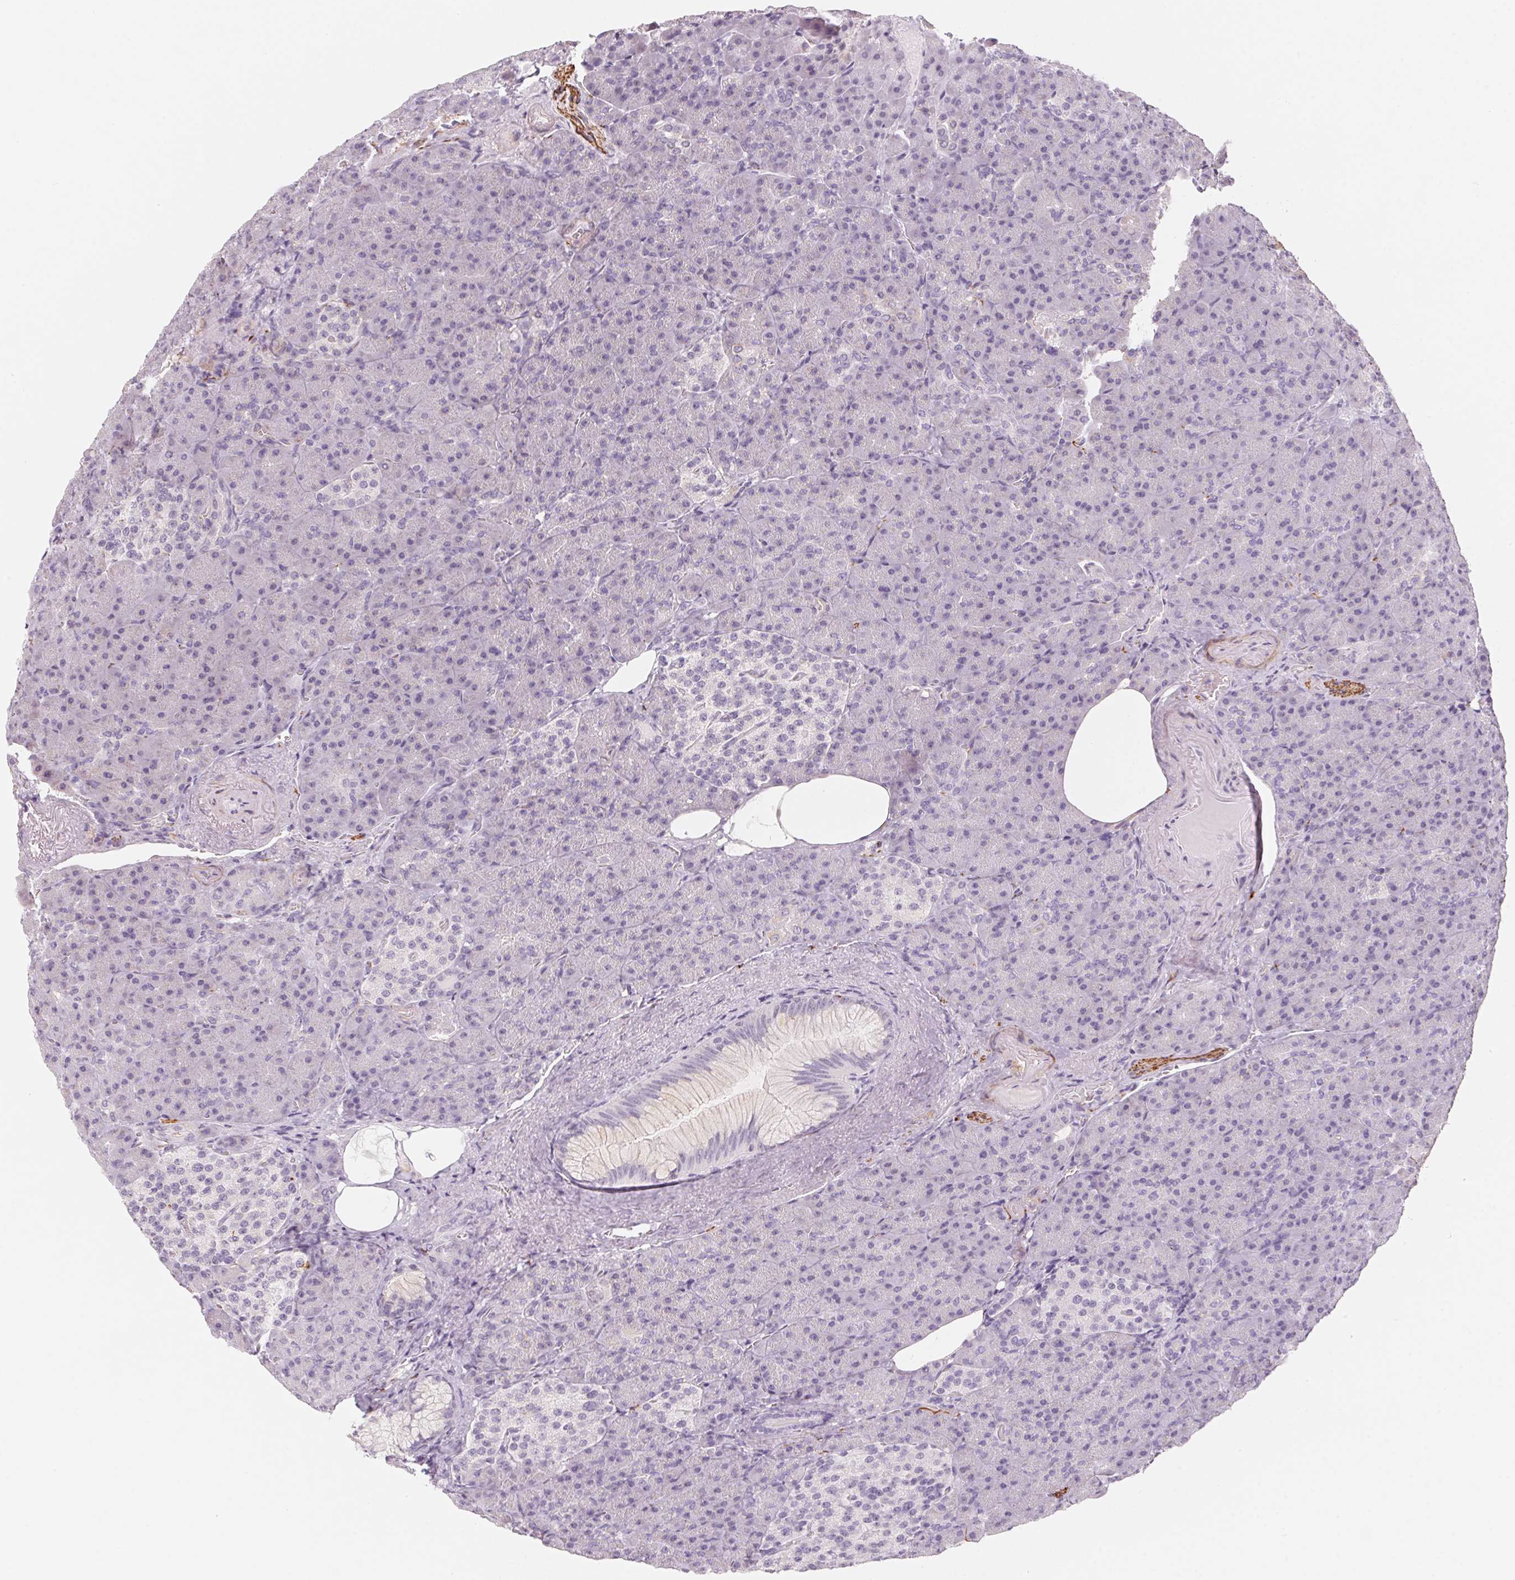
{"staining": {"intensity": "negative", "quantity": "none", "location": "none"}, "tissue": "pancreas", "cell_type": "Exocrine glandular cells", "image_type": "normal", "snomed": [{"axis": "morphology", "description": "Normal tissue, NOS"}, {"axis": "topography", "description": "Pancreas"}], "caption": "Immunohistochemical staining of benign pancreas reveals no significant positivity in exocrine glandular cells. Nuclei are stained in blue.", "gene": "PRPH", "patient": {"sex": "female", "age": 74}}